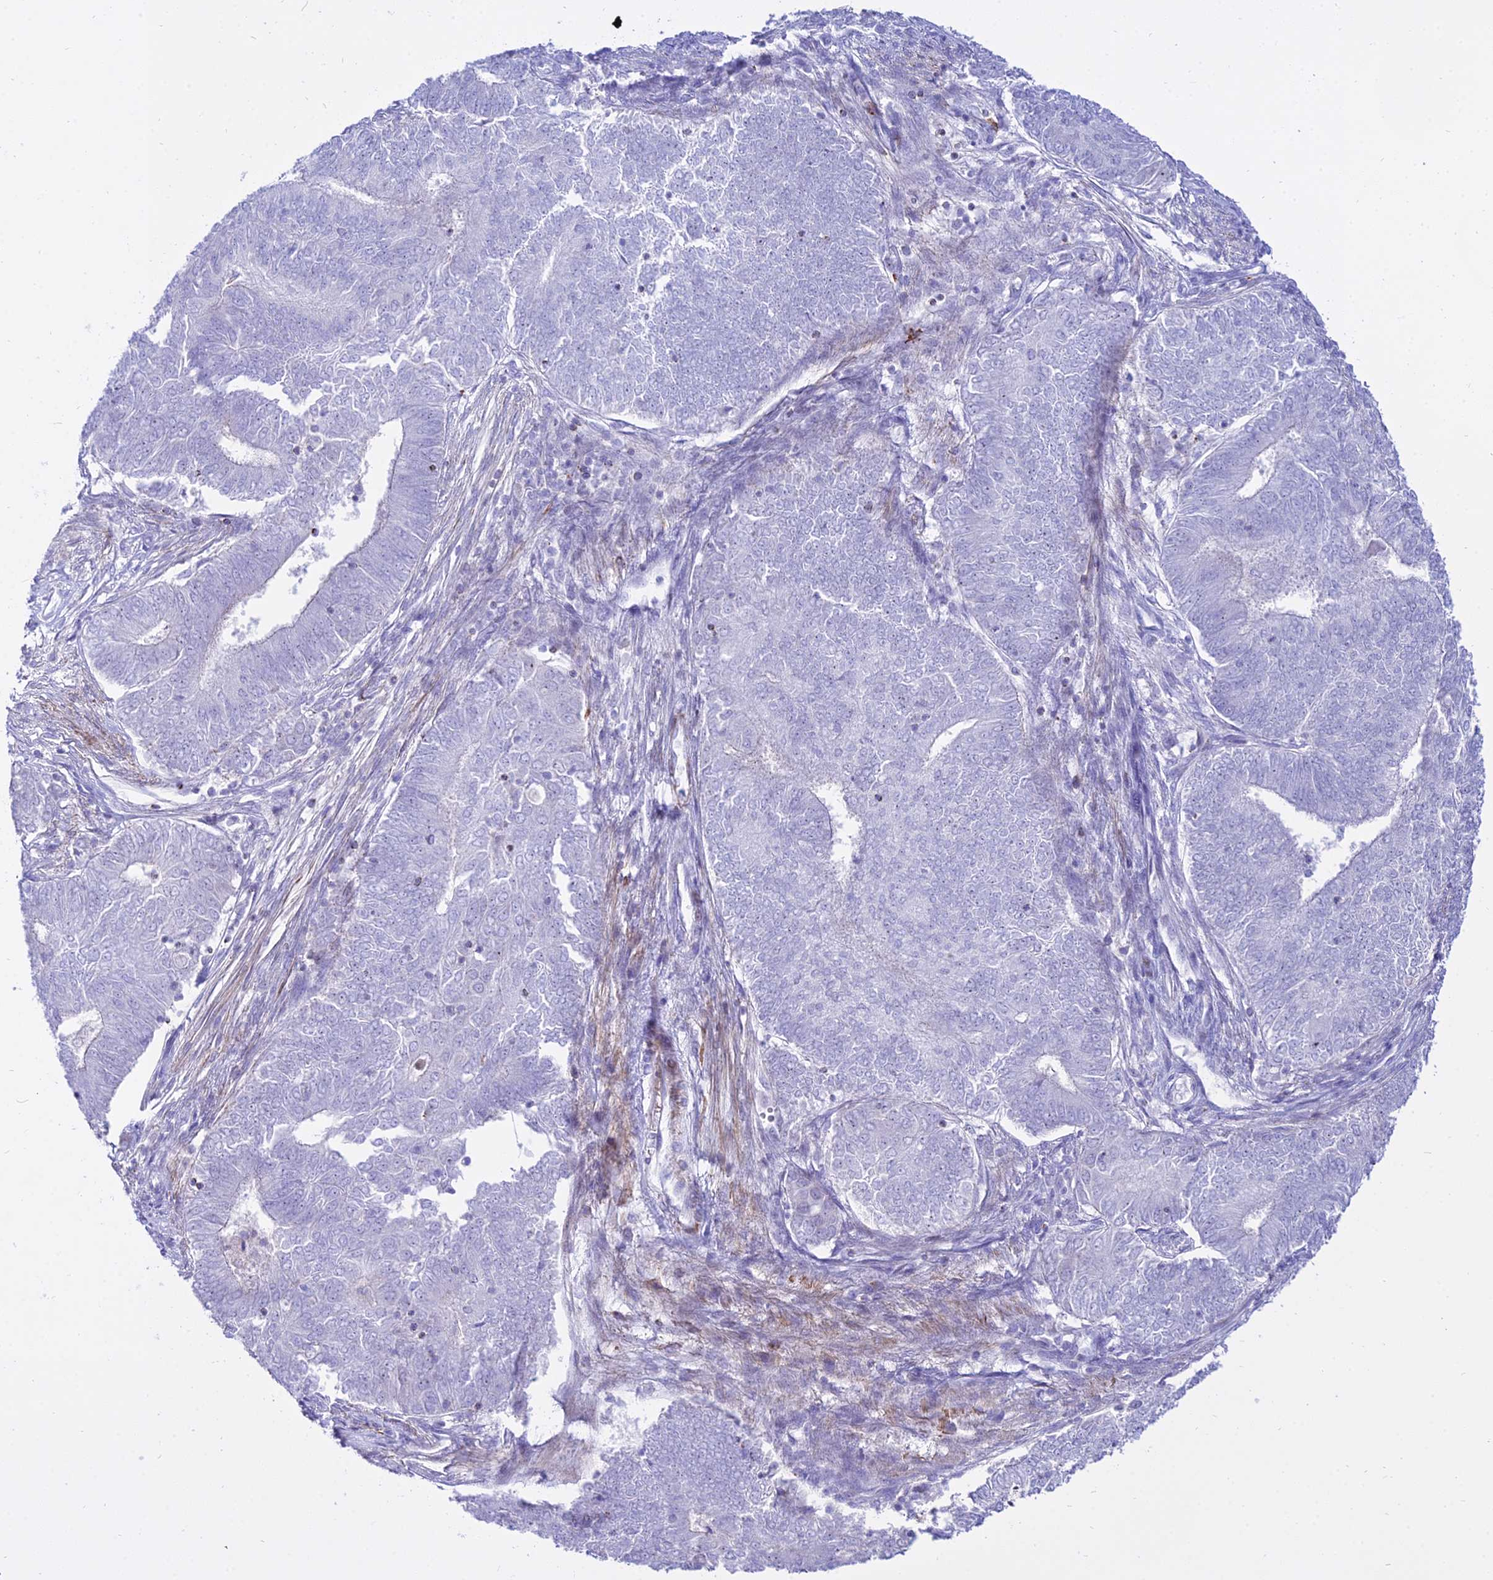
{"staining": {"intensity": "negative", "quantity": "none", "location": "none"}, "tissue": "endometrial cancer", "cell_type": "Tumor cells", "image_type": "cancer", "snomed": [{"axis": "morphology", "description": "Adenocarcinoma, NOS"}, {"axis": "topography", "description": "Endometrium"}], "caption": "Adenocarcinoma (endometrial) was stained to show a protein in brown. There is no significant expression in tumor cells. (DAB immunohistochemistry (IHC), high magnification).", "gene": "DLX1", "patient": {"sex": "female", "age": 62}}